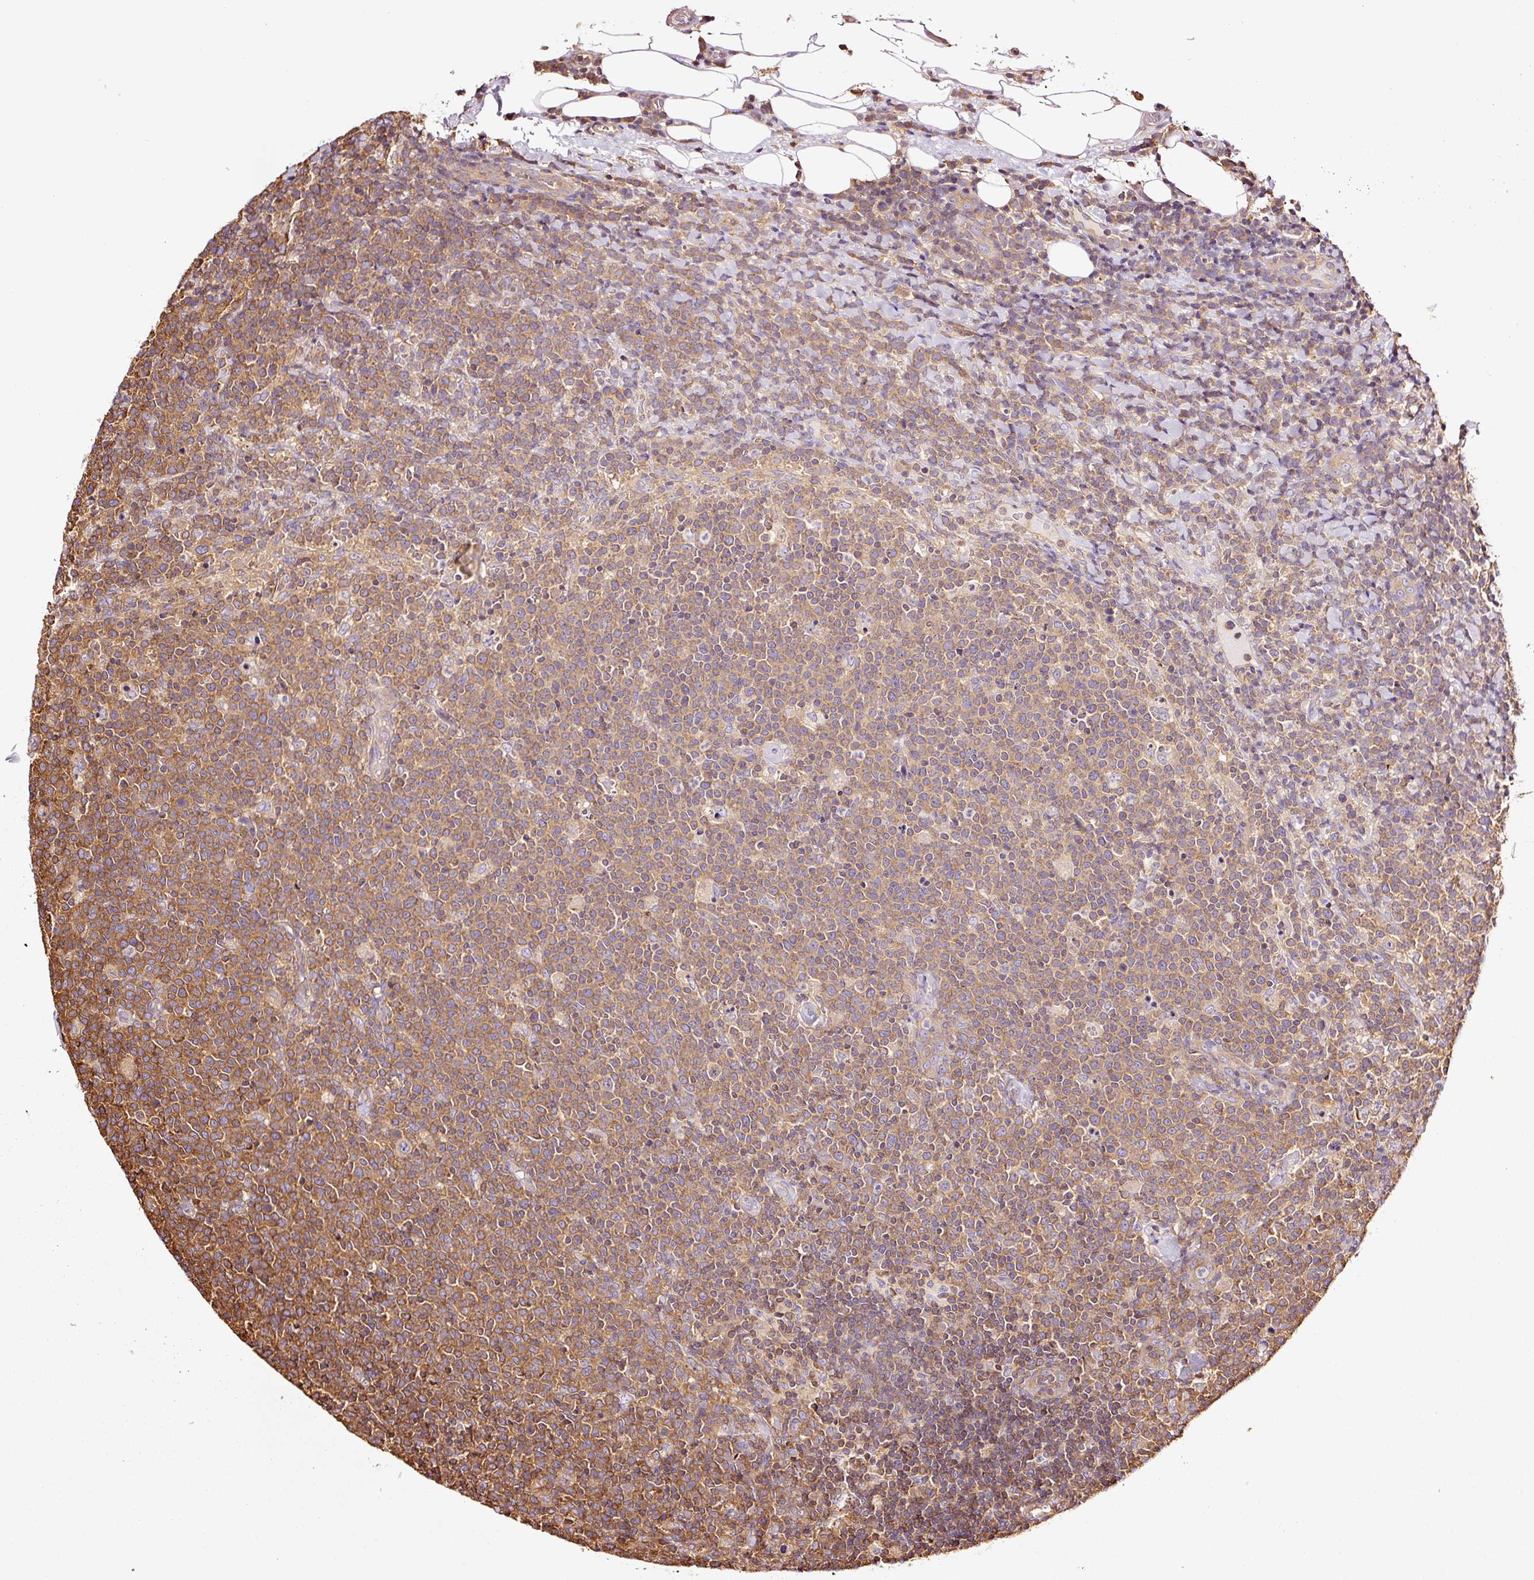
{"staining": {"intensity": "moderate", "quantity": ">75%", "location": "cytoplasmic/membranous"}, "tissue": "lymphoma", "cell_type": "Tumor cells", "image_type": "cancer", "snomed": [{"axis": "morphology", "description": "Malignant lymphoma, non-Hodgkin's type, High grade"}, {"axis": "topography", "description": "Lymph node"}], "caption": "Lymphoma stained with DAB IHC demonstrates medium levels of moderate cytoplasmic/membranous positivity in approximately >75% of tumor cells.", "gene": "METAP1", "patient": {"sex": "male", "age": 61}}